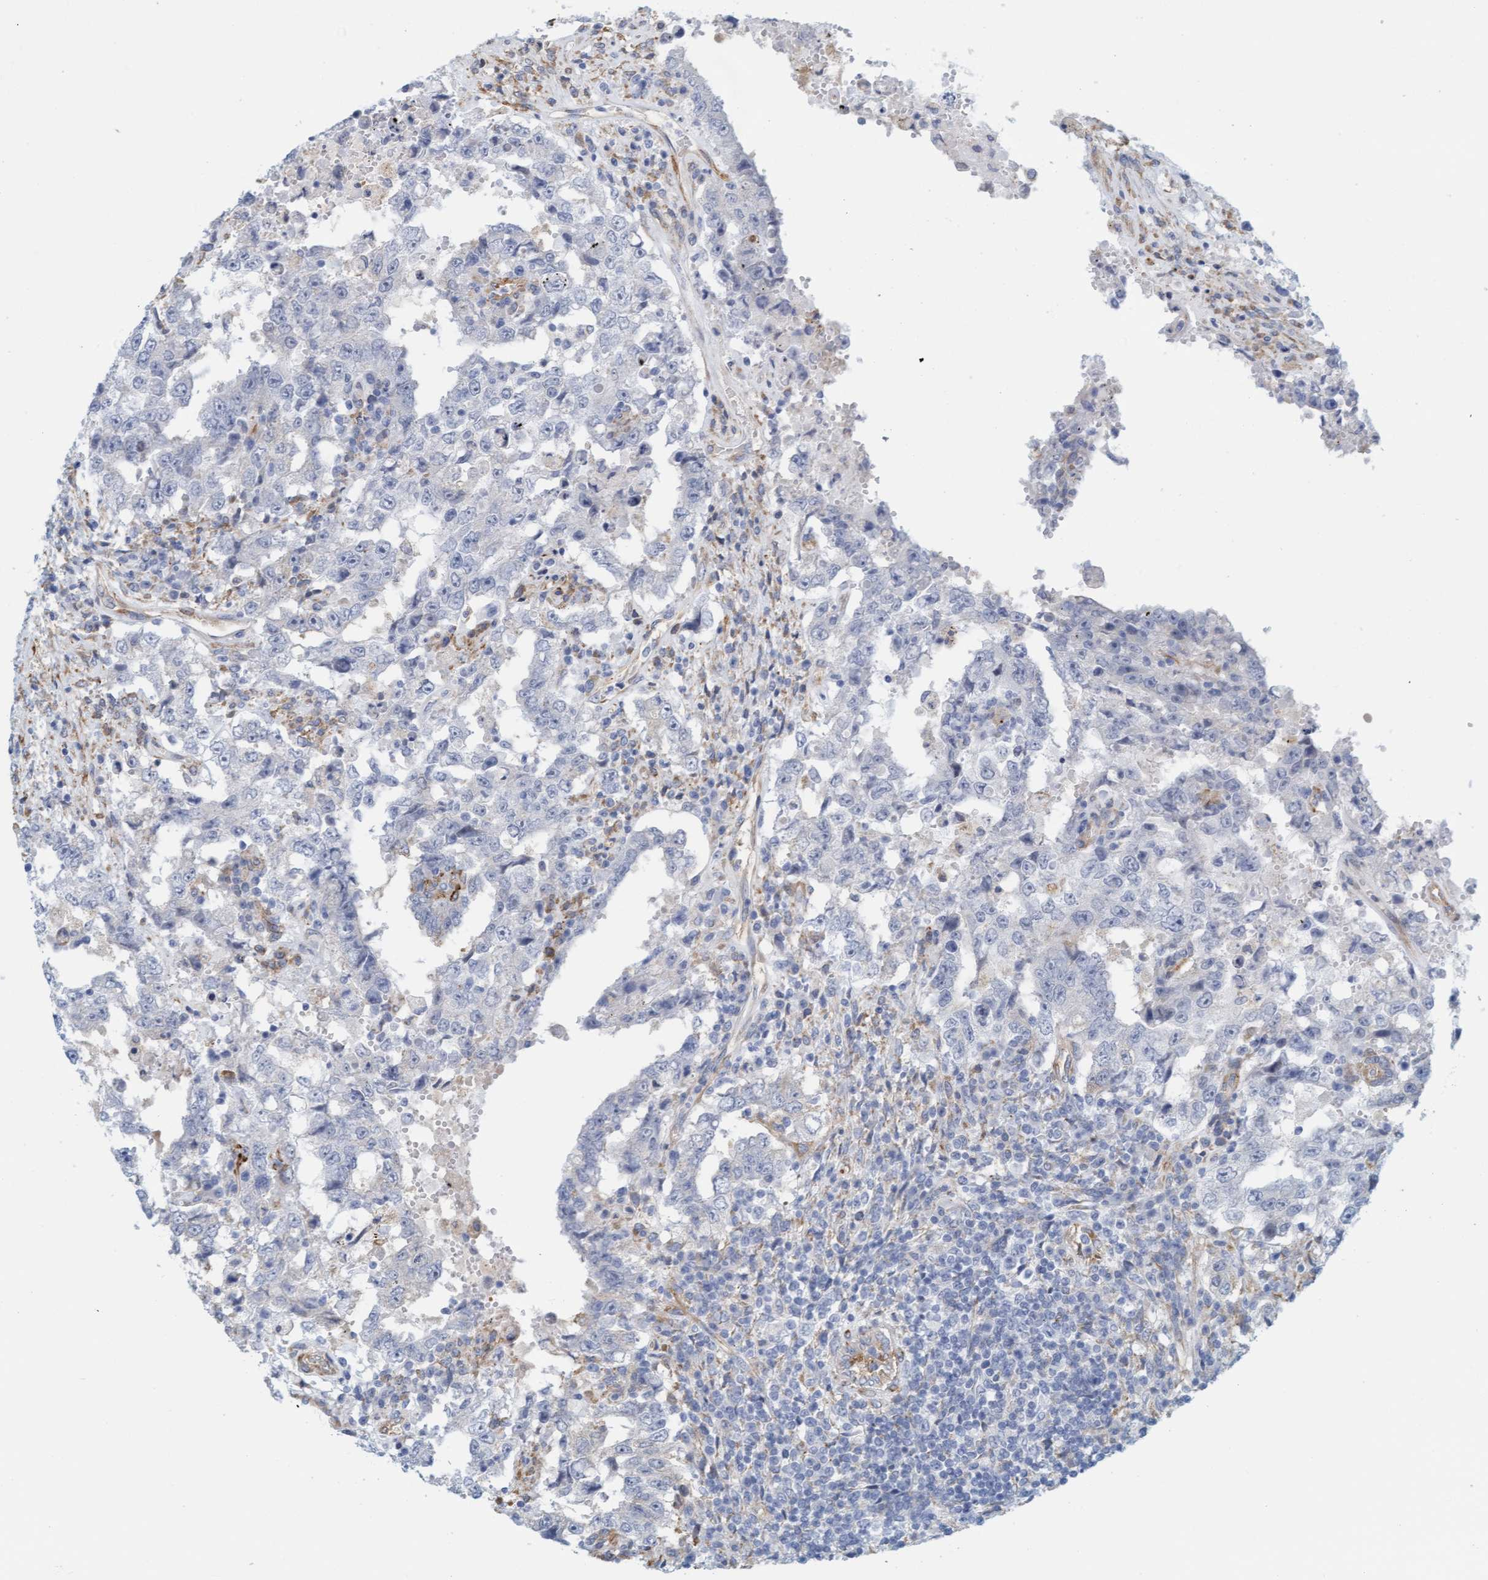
{"staining": {"intensity": "negative", "quantity": "none", "location": "none"}, "tissue": "testis cancer", "cell_type": "Tumor cells", "image_type": "cancer", "snomed": [{"axis": "morphology", "description": "Carcinoma, Embryonal, NOS"}, {"axis": "topography", "description": "Testis"}], "caption": "There is no significant expression in tumor cells of testis embryonal carcinoma.", "gene": "MAP1B", "patient": {"sex": "male", "age": 26}}